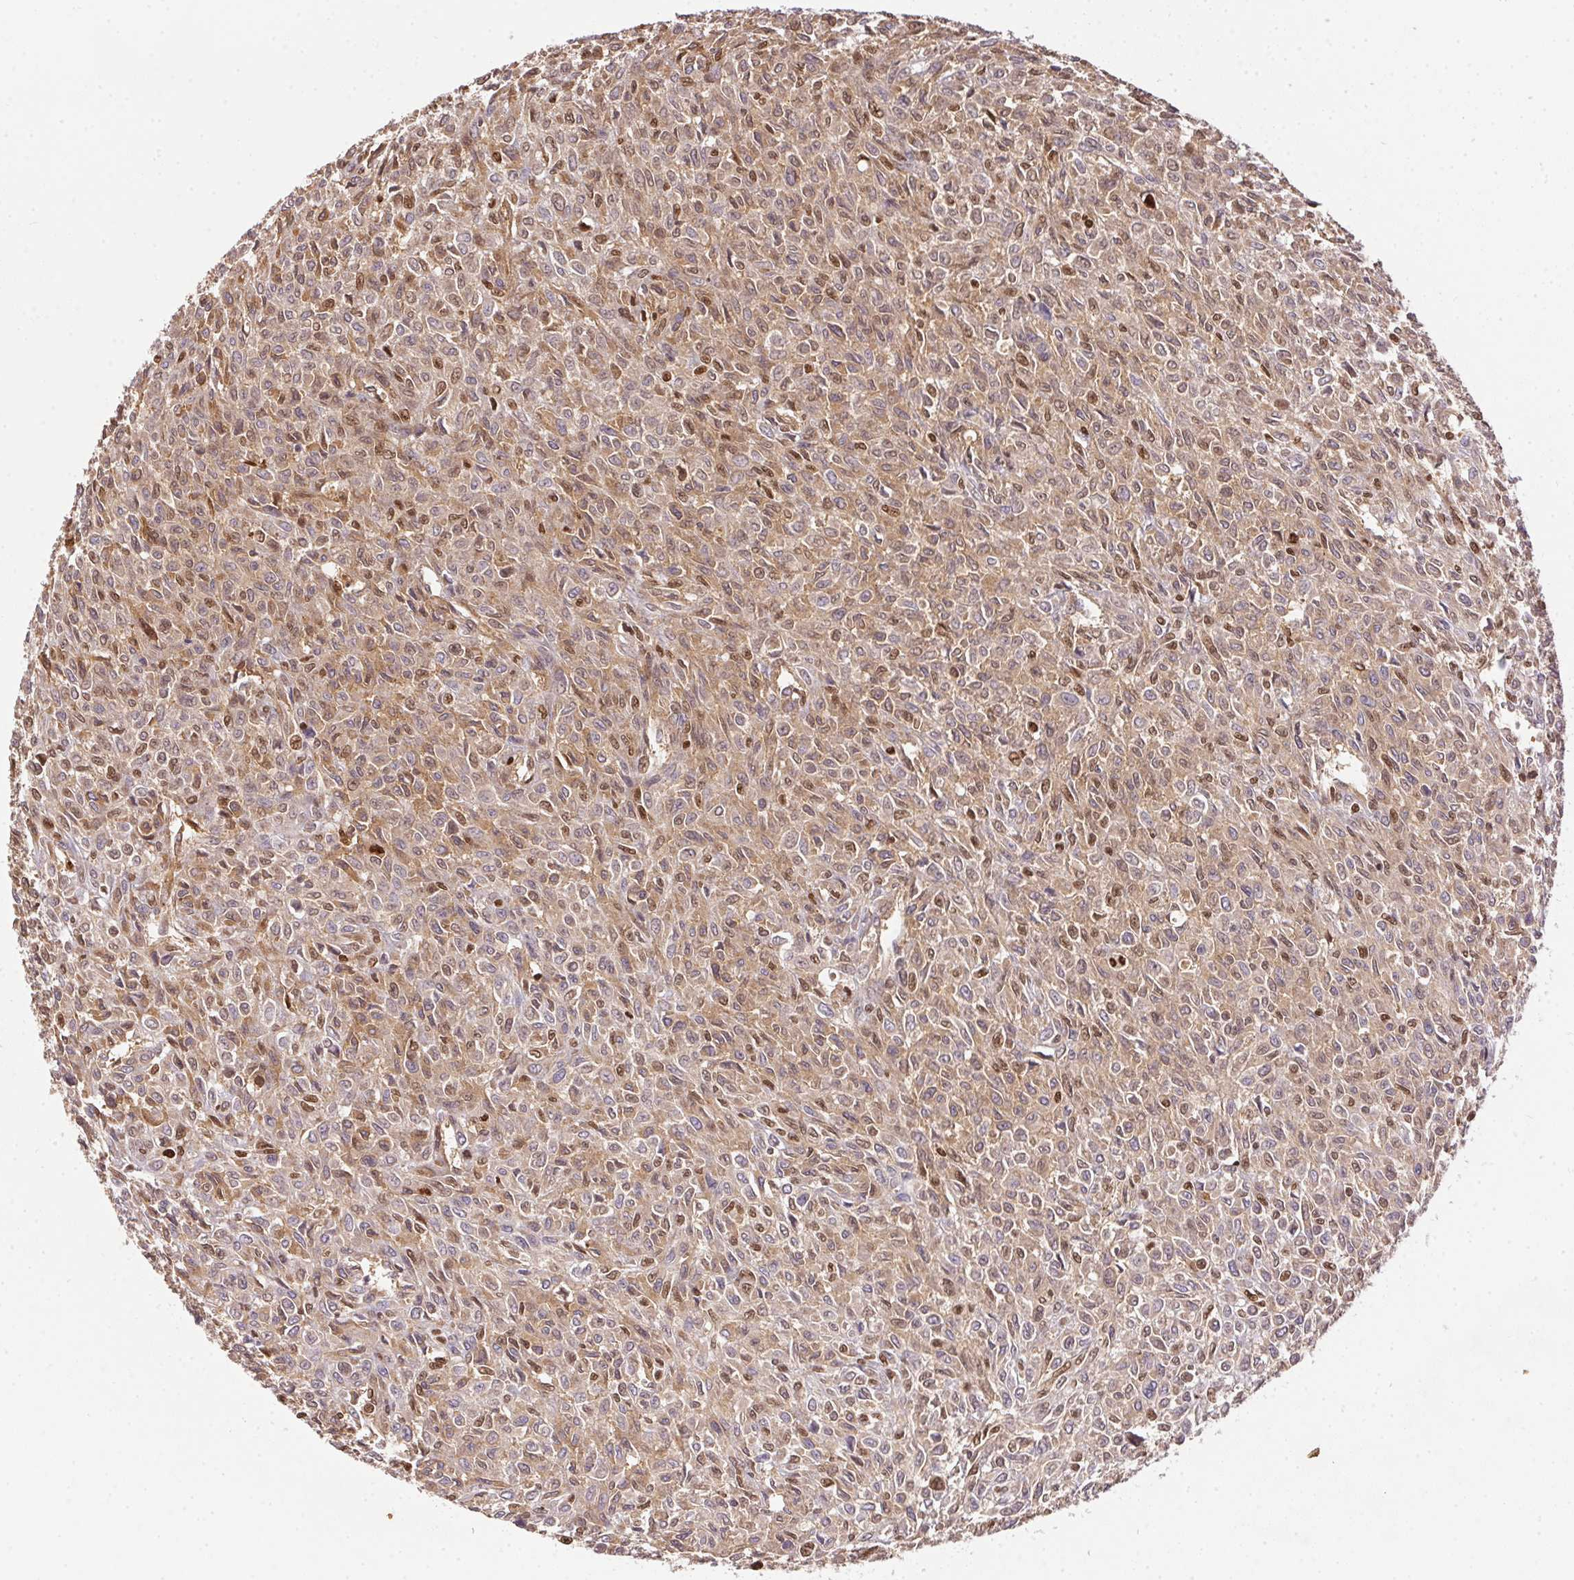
{"staining": {"intensity": "moderate", "quantity": "25%-75%", "location": "cytoplasmic/membranous,nuclear"}, "tissue": "renal cancer", "cell_type": "Tumor cells", "image_type": "cancer", "snomed": [{"axis": "morphology", "description": "Adenocarcinoma, NOS"}, {"axis": "topography", "description": "Kidney"}], "caption": "Protein staining by immunohistochemistry demonstrates moderate cytoplasmic/membranous and nuclear positivity in about 25%-75% of tumor cells in adenocarcinoma (renal).", "gene": "ORM1", "patient": {"sex": "male", "age": 58}}